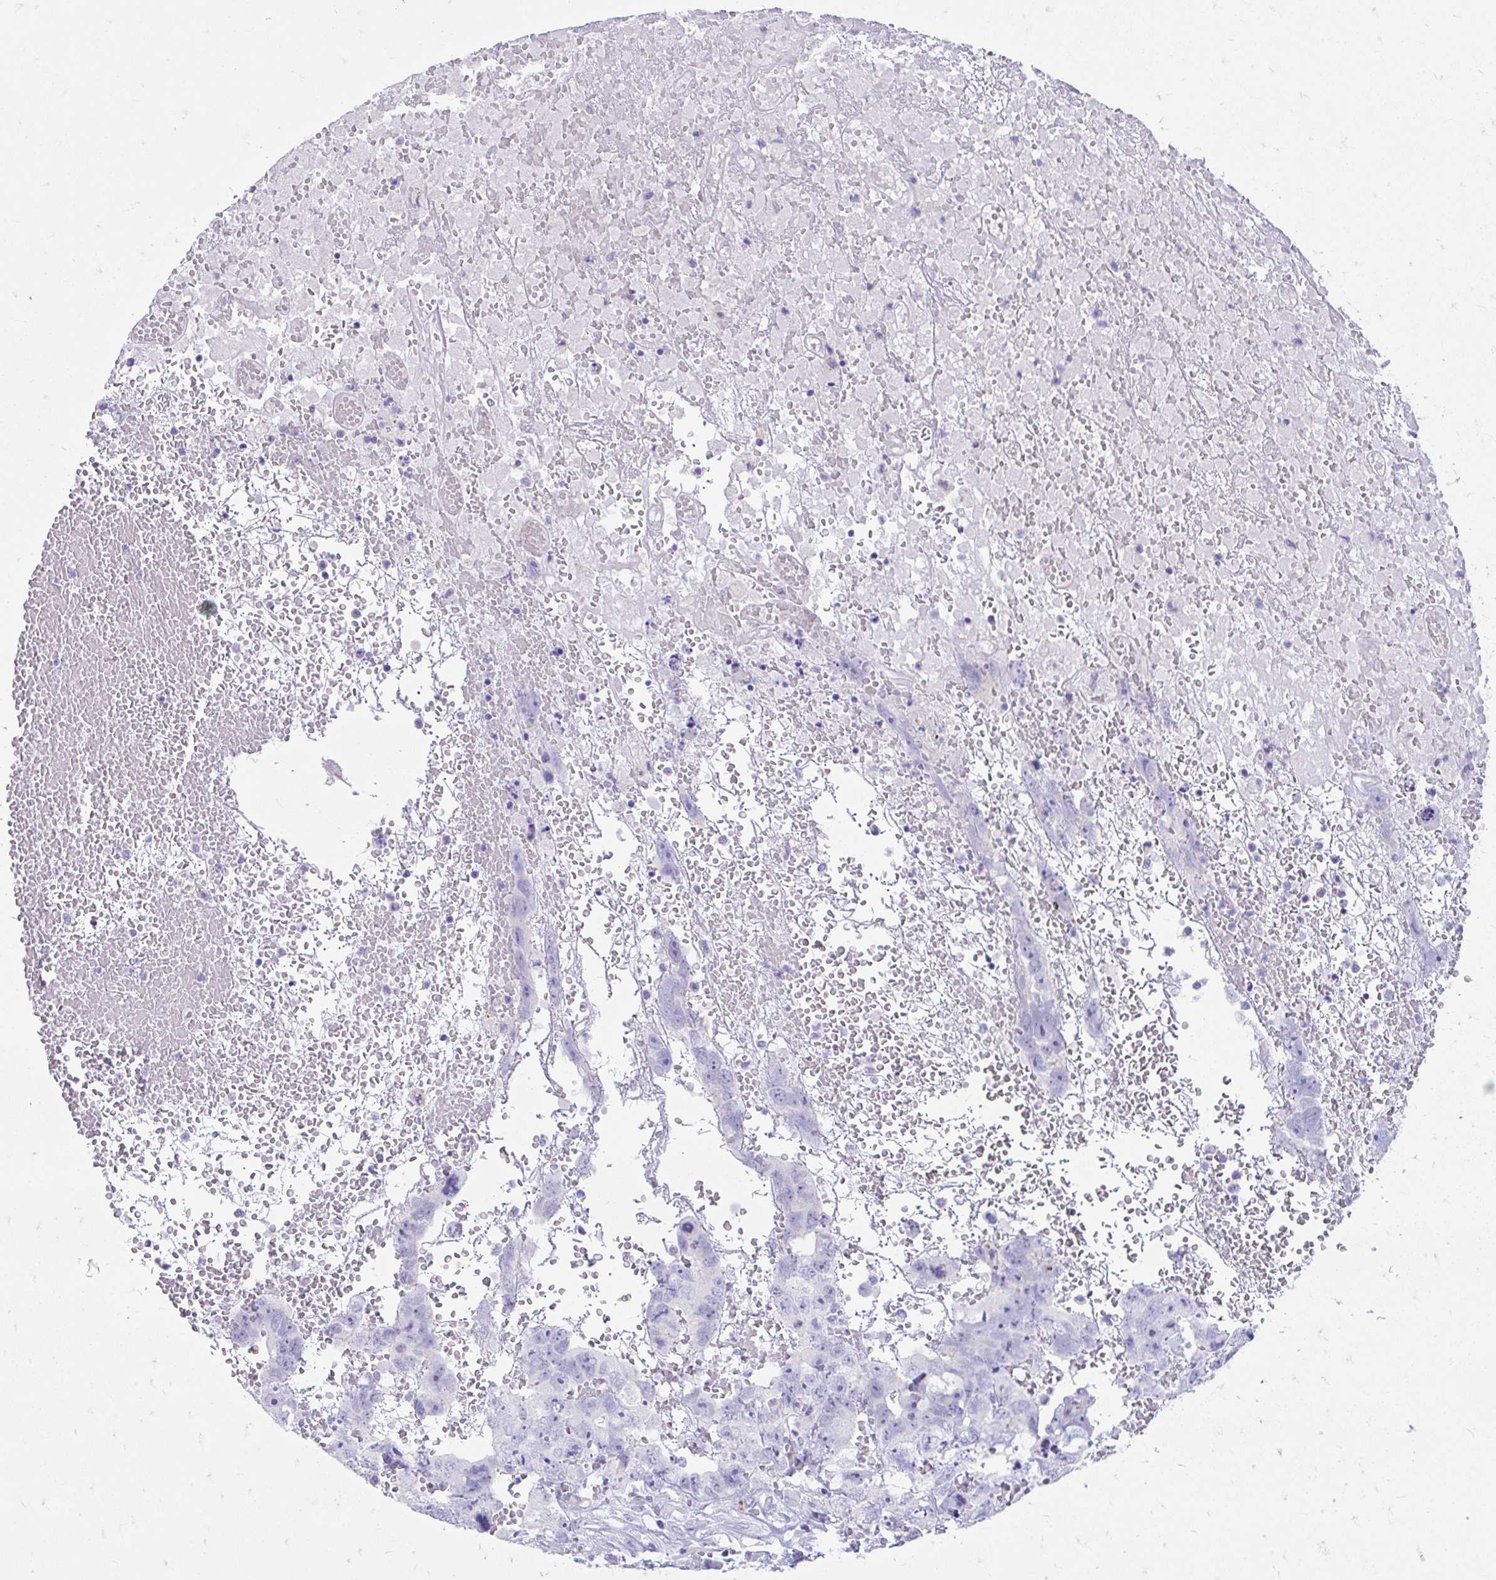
{"staining": {"intensity": "negative", "quantity": "none", "location": "none"}, "tissue": "testis cancer", "cell_type": "Tumor cells", "image_type": "cancer", "snomed": [{"axis": "morphology", "description": "Carcinoma, Embryonal, NOS"}, {"axis": "topography", "description": "Testis"}], "caption": "Tumor cells show no significant expression in embryonal carcinoma (testis).", "gene": "KRIT1", "patient": {"sex": "male", "age": 45}}